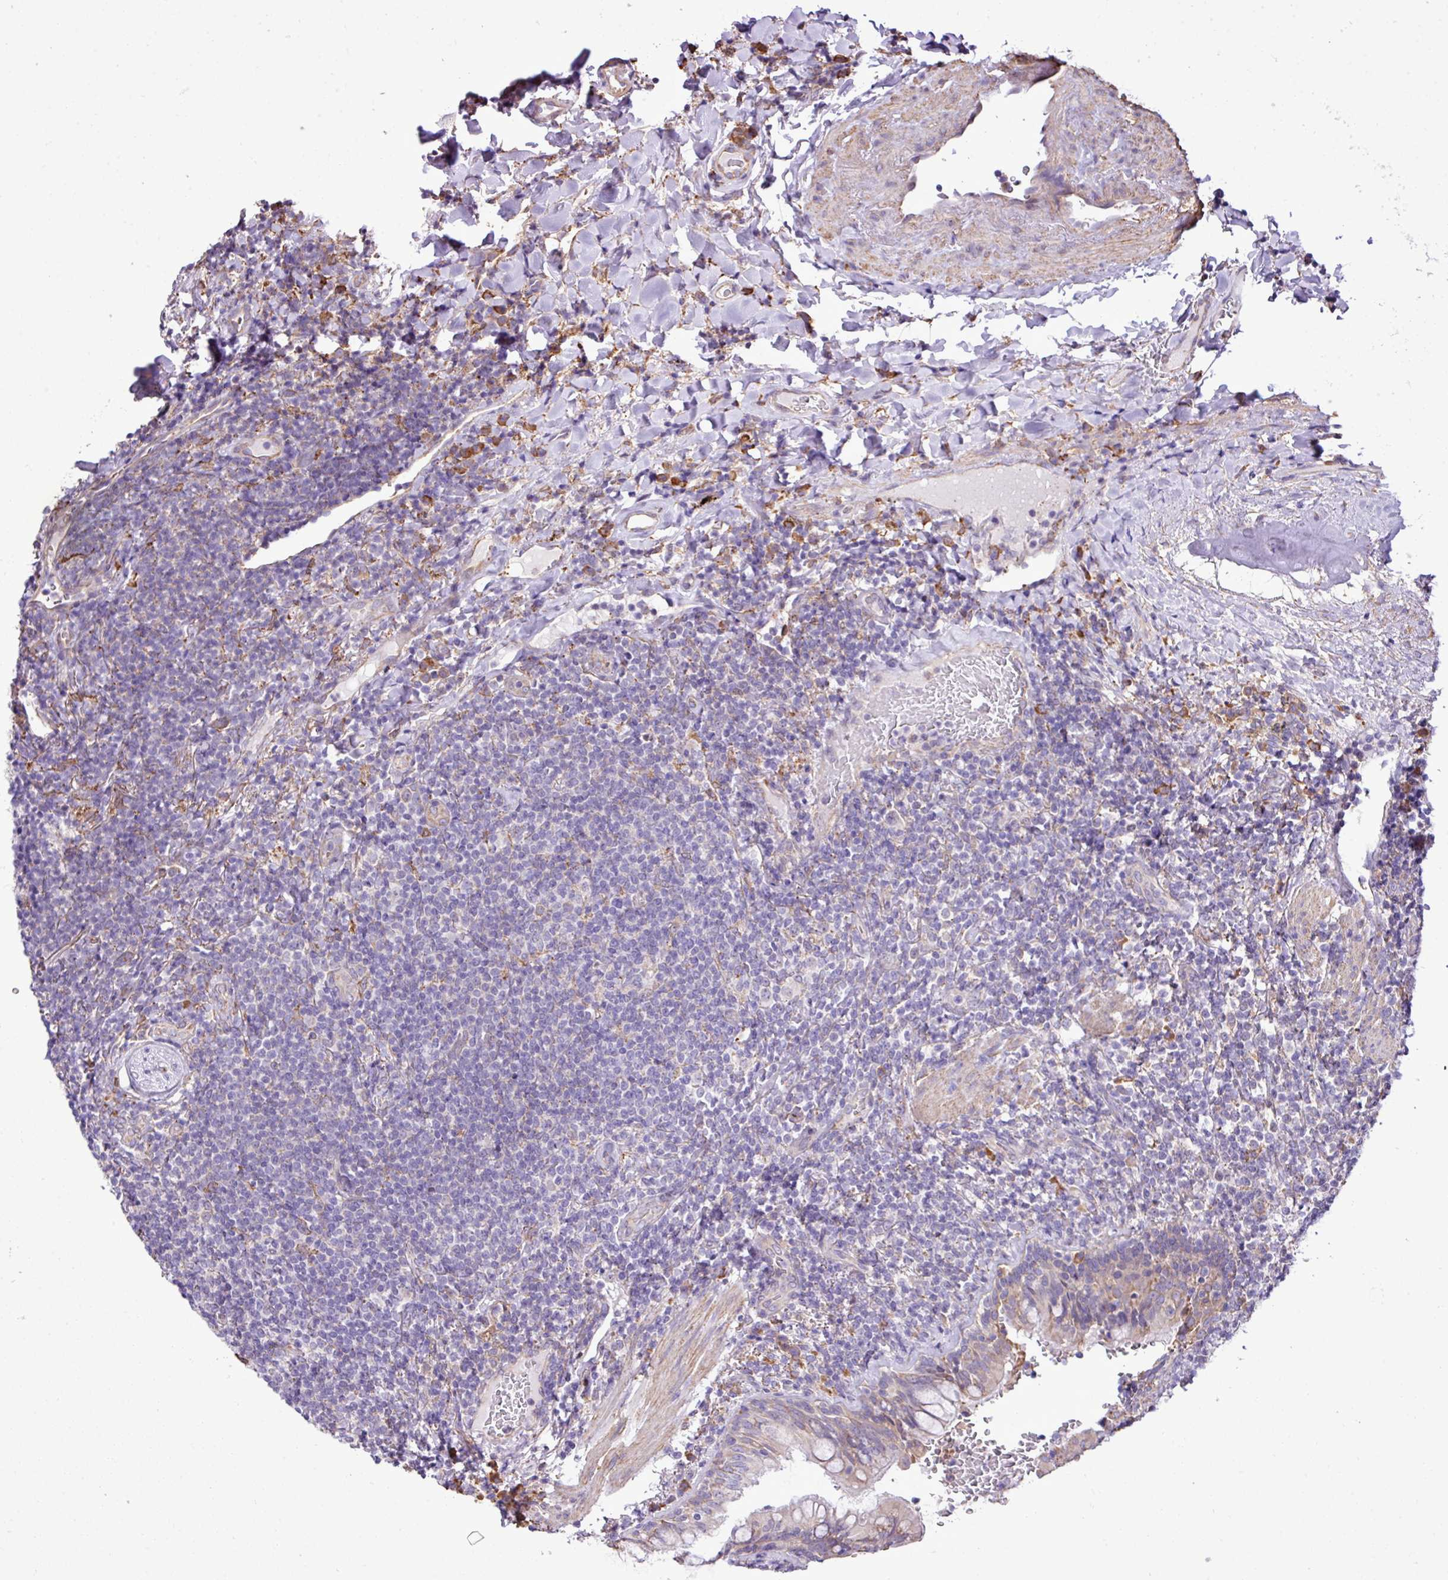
{"staining": {"intensity": "negative", "quantity": "none", "location": "none"}, "tissue": "lymphoma", "cell_type": "Tumor cells", "image_type": "cancer", "snomed": [{"axis": "morphology", "description": "Malignant lymphoma, non-Hodgkin's type, Low grade"}, {"axis": "topography", "description": "Lung"}], "caption": "This is an IHC histopathology image of low-grade malignant lymphoma, non-Hodgkin's type. There is no expression in tumor cells.", "gene": "ZSCAN5A", "patient": {"sex": "female", "age": 71}}